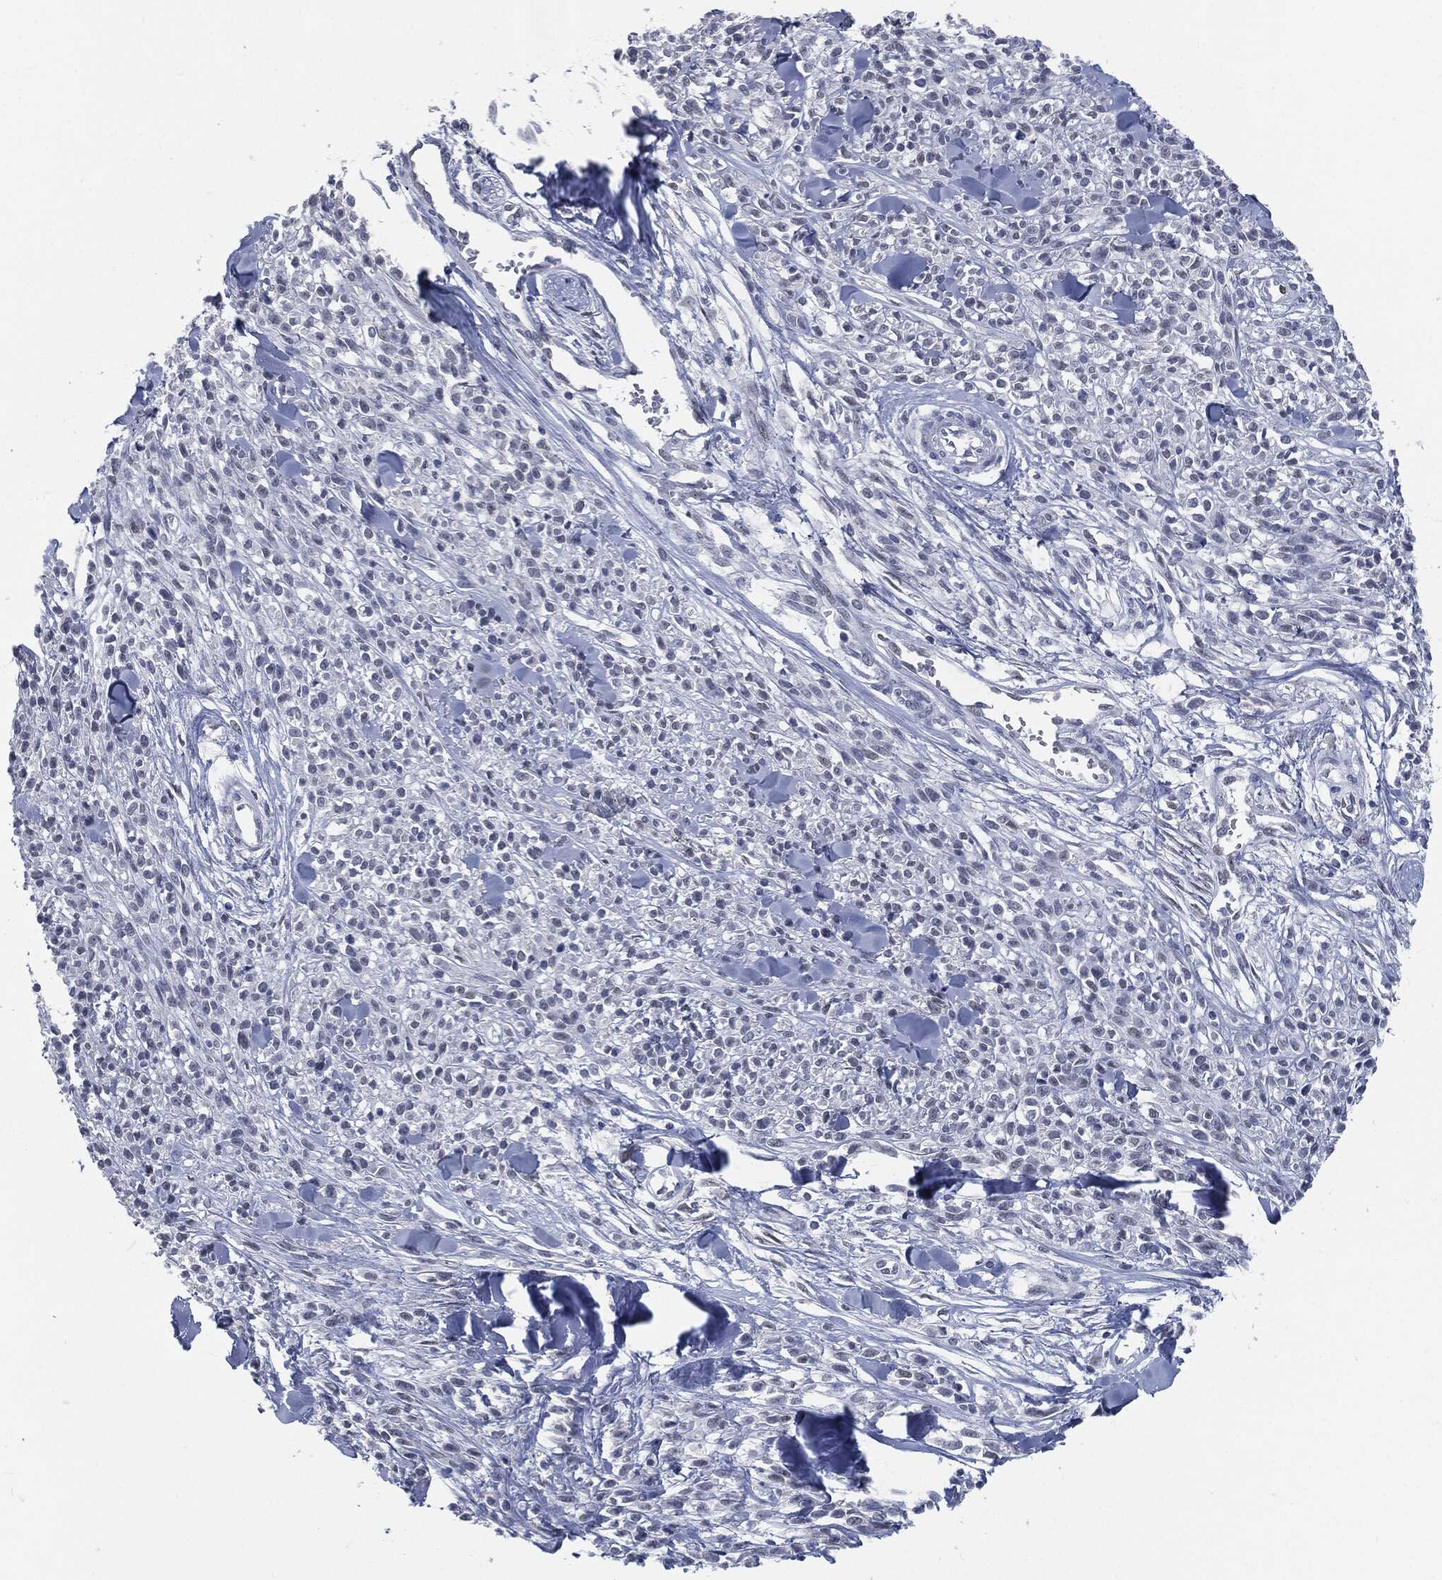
{"staining": {"intensity": "negative", "quantity": "none", "location": "none"}, "tissue": "melanoma", "cell_type": "Tumor cells", "image_type": "cancer", "snomed": [{"axis": "morphology", "description": "Malignant melanoma, NOS"}, {"axis": "topography", "description": "Skin"}, {"axis": "topography", "description": "Skin of trunk"}], "caption": "IHC image of neoplastic tissue: human malignant melanoma stained with DAB reveals no significant protein positivity in tumor cells.", "gene": "PROM1", "patient": {"sex": "male", "age": 74}}